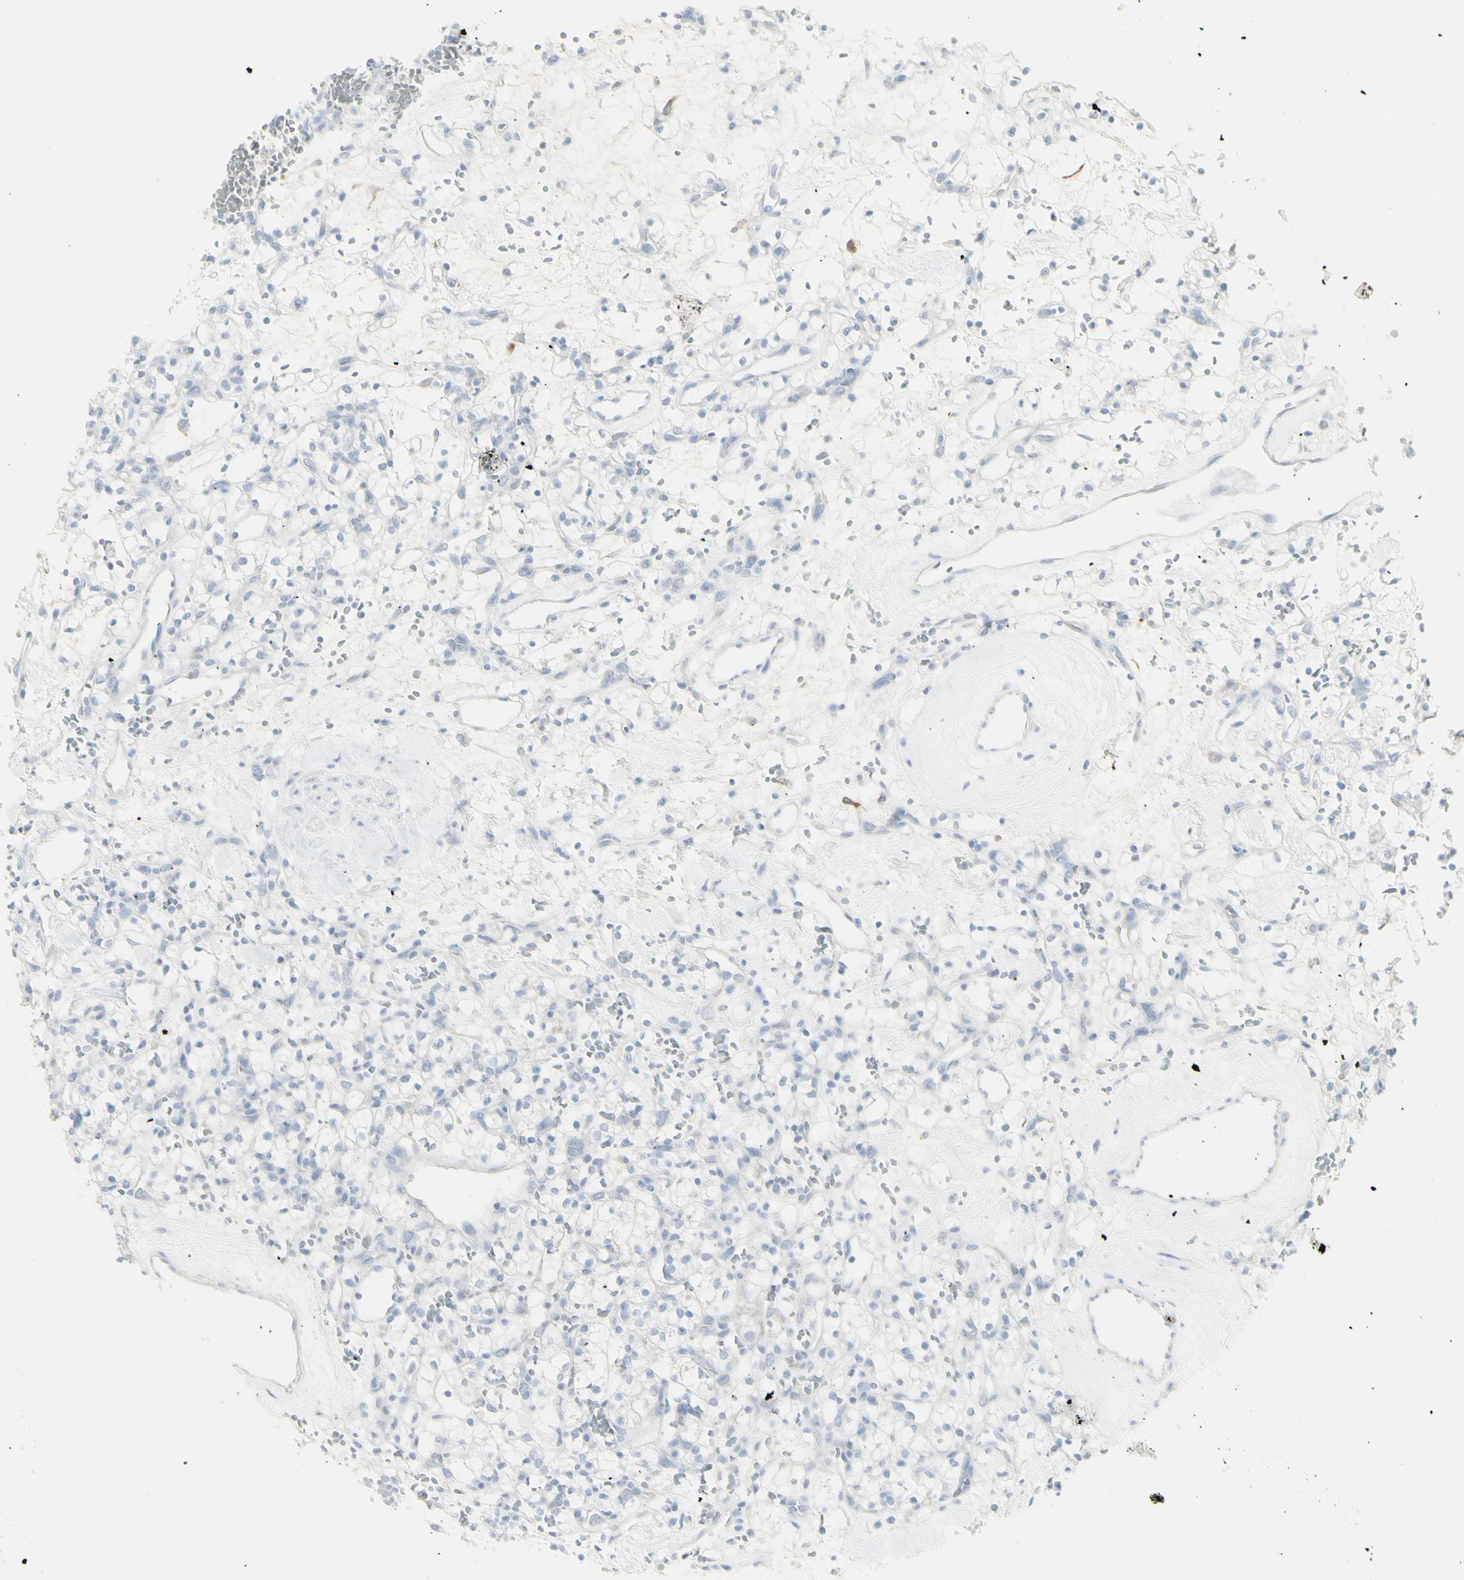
{"staining": {"intensity": "negative", "quantity": "none", "location": "none"}, "tissue": "renal cancer", "cell_type": "Tumor cells", "image_type": "cancer", "snomed": [{"axis": "morphology", "description": "Adenocarcinoma, NOS"}, {"axis": "topography", "description": "Kidney"}], "caption": "This image is of renal cancer (adenocarcinoma) stained with IHC to label a protein in brown with the nuclei are counter-stained blue. There is no expression in tumor cells.", "gene": "ENSG00000198211", "patient": {"sex": "female", "age": 60}}